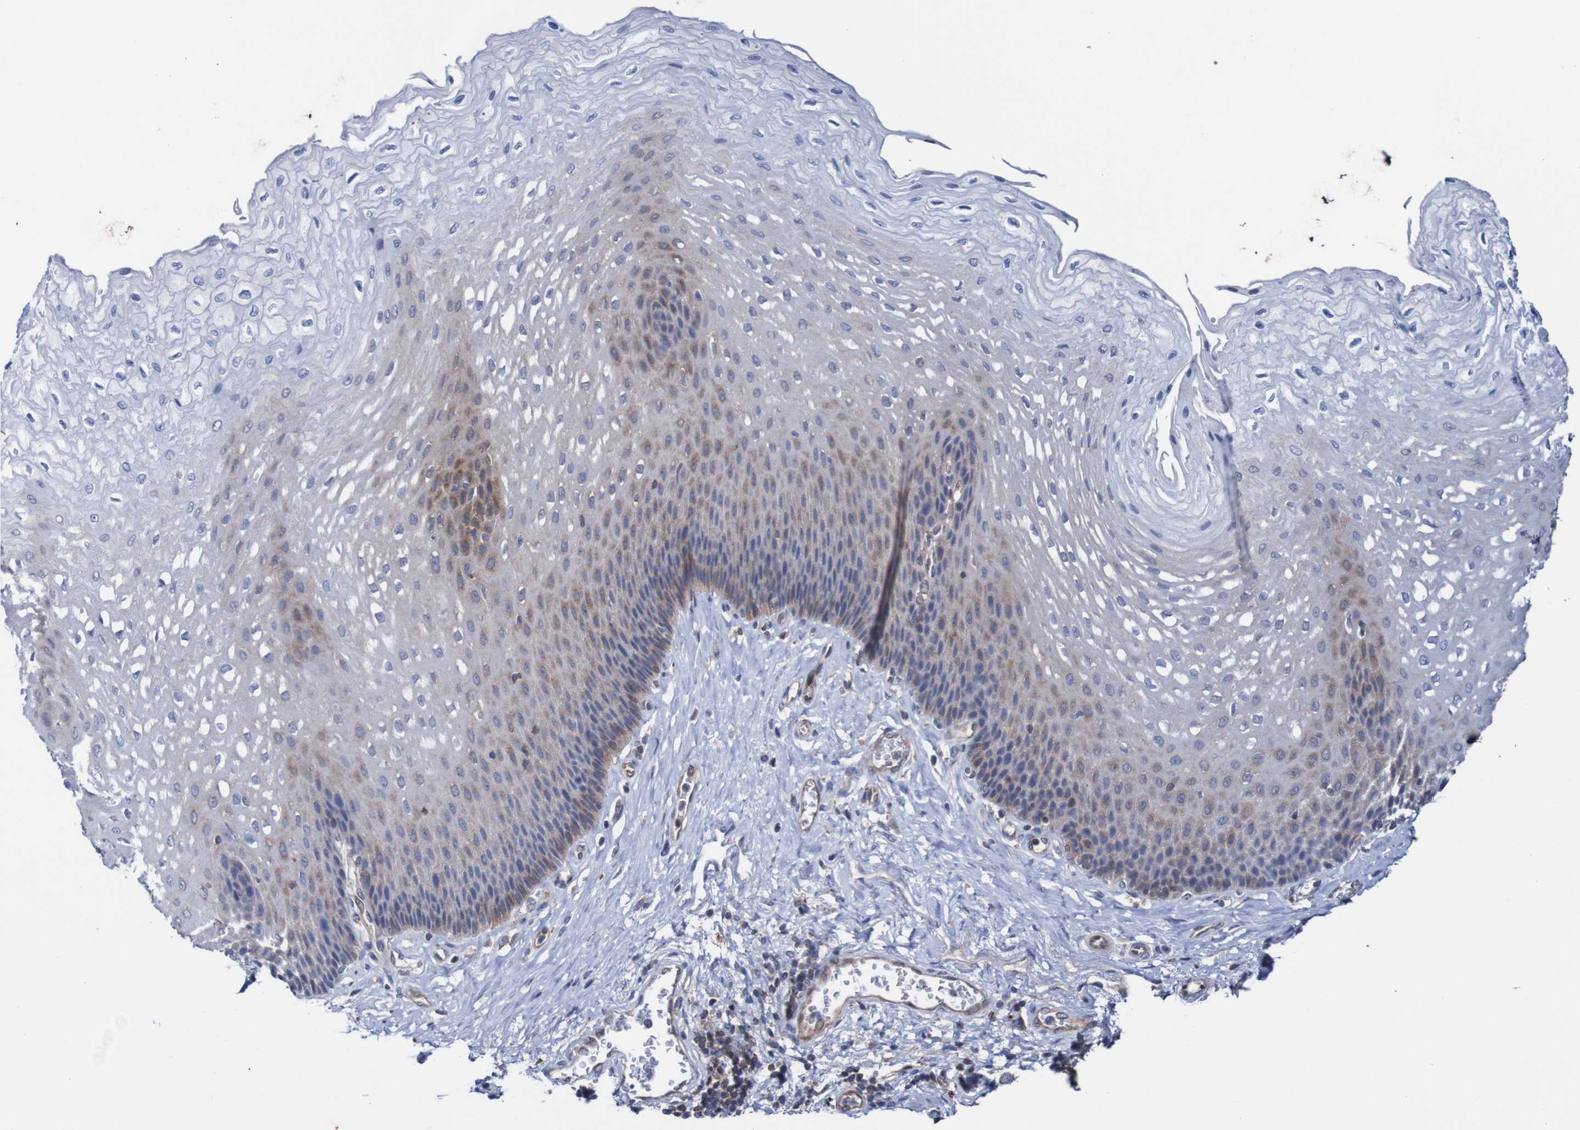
{"staining": {"intensity": "weak", "quantity": "<25%", "location": "cytoplasmic/membranous"}, "tissue": "esophagus", "cell_type": "Squamous epithelial cells", "image_type": "normal", "snomed": [{"axis": "morphology", "description": "Normal tissue, NOS"}, {"axis": "topography", "description": "Esophagus"}], "caption": "Protein analysis of benign esophagus reveals no significant staining in squamous epithelial cells. Nuclei are stained in blue.", "gene": "RIGI", "patient": {"sex": "female", "age": 72}}